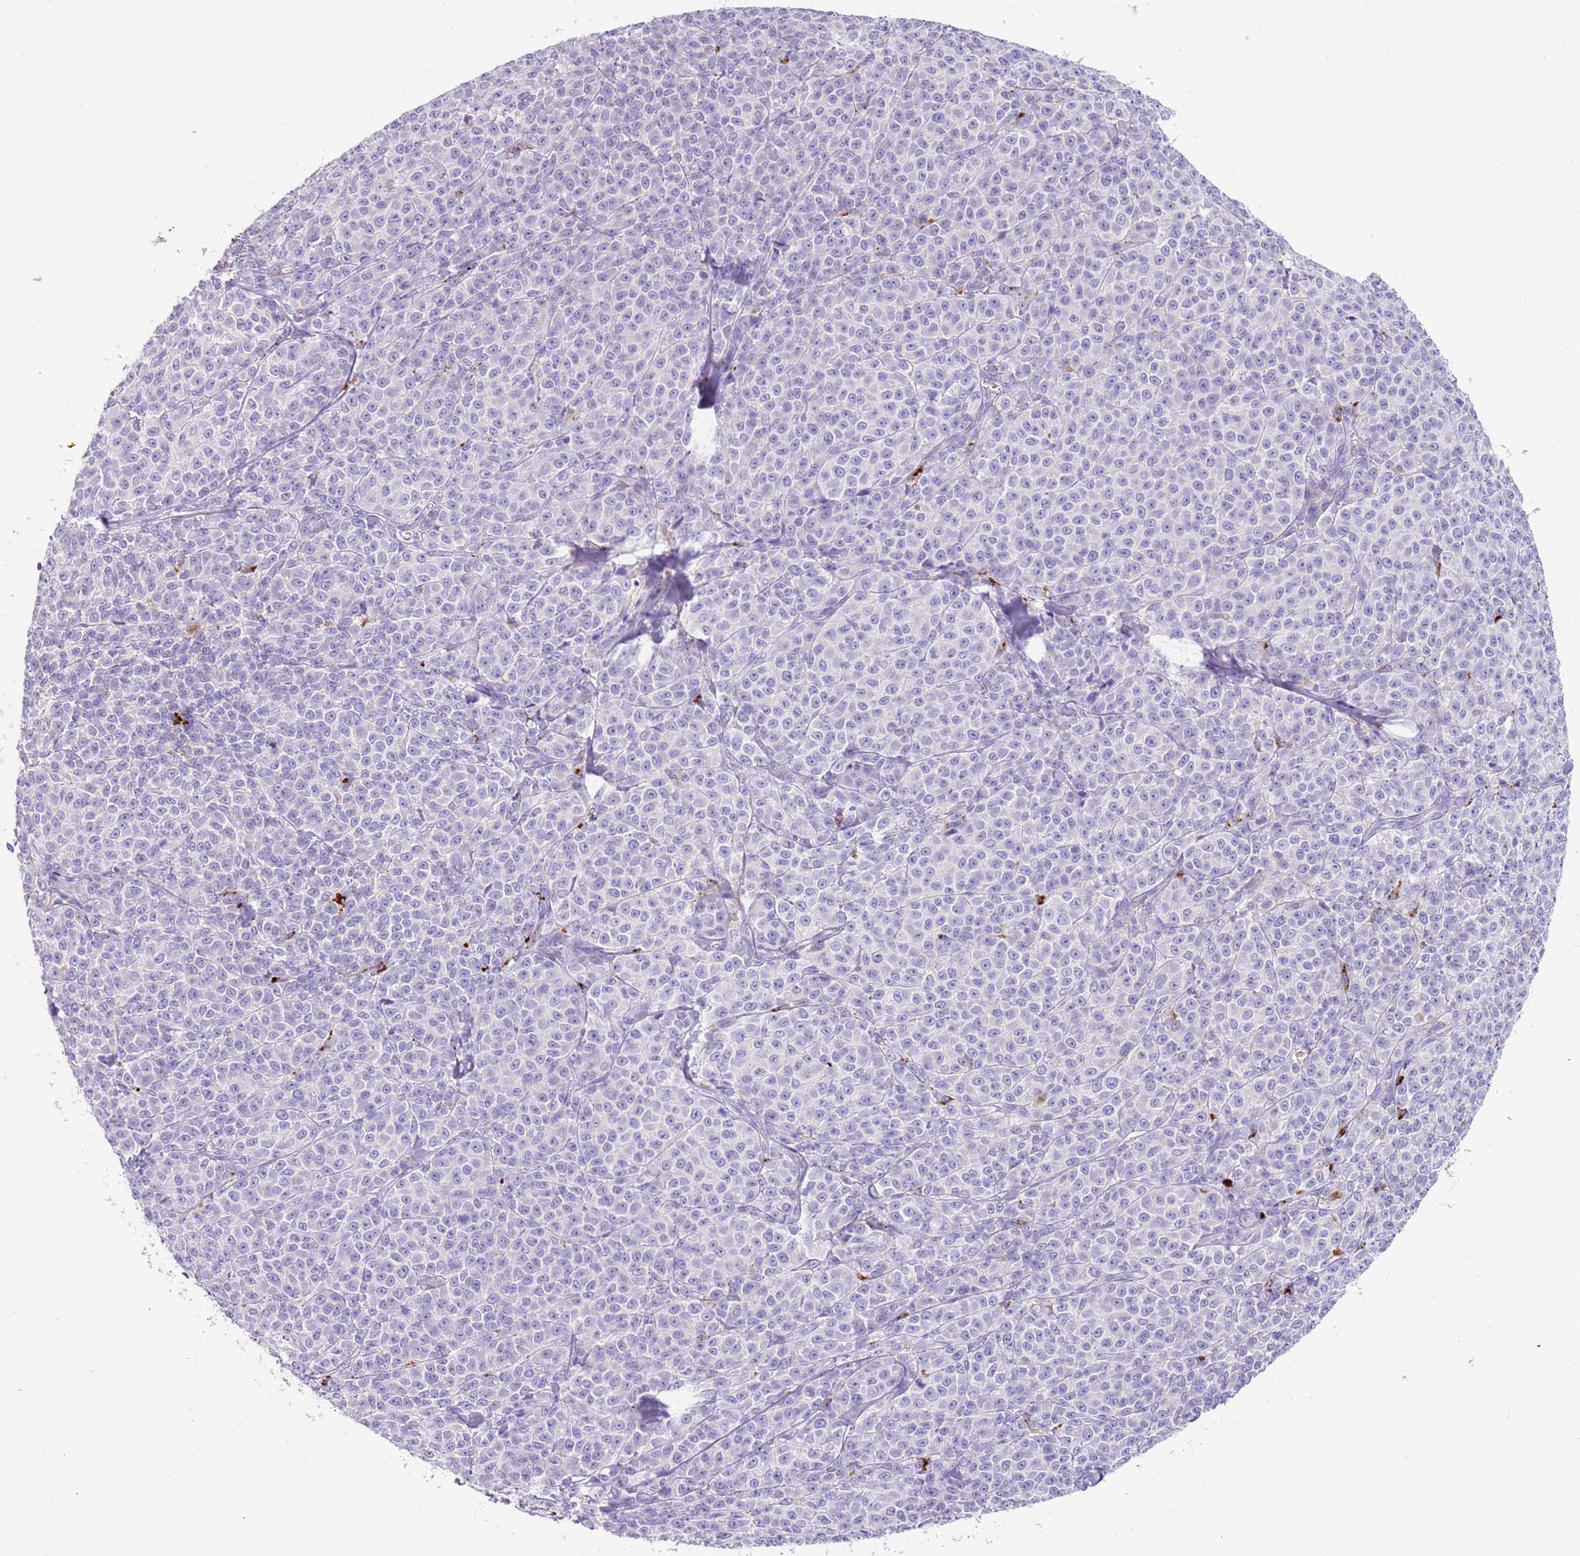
{"staining": {"intensity": "negative", "quantity": "none", "location": "none"}, "tissue": "melanoma", "cell_type": "Tumor cells", "image_type": "cancer", "snomed": [{"axis": "morphology", "description": "Normal tissue, NOS"}, {"axis": "morphology", "description": "Malignant melanoma, NOS"}, {"axis": "topography", "description": "Skin"}], "caption": "This is an IHC image of human melanoma. There is no staining in tumor cells.", "gene": "LRRN3", "patient": {"sex": "female", "age": 34}}